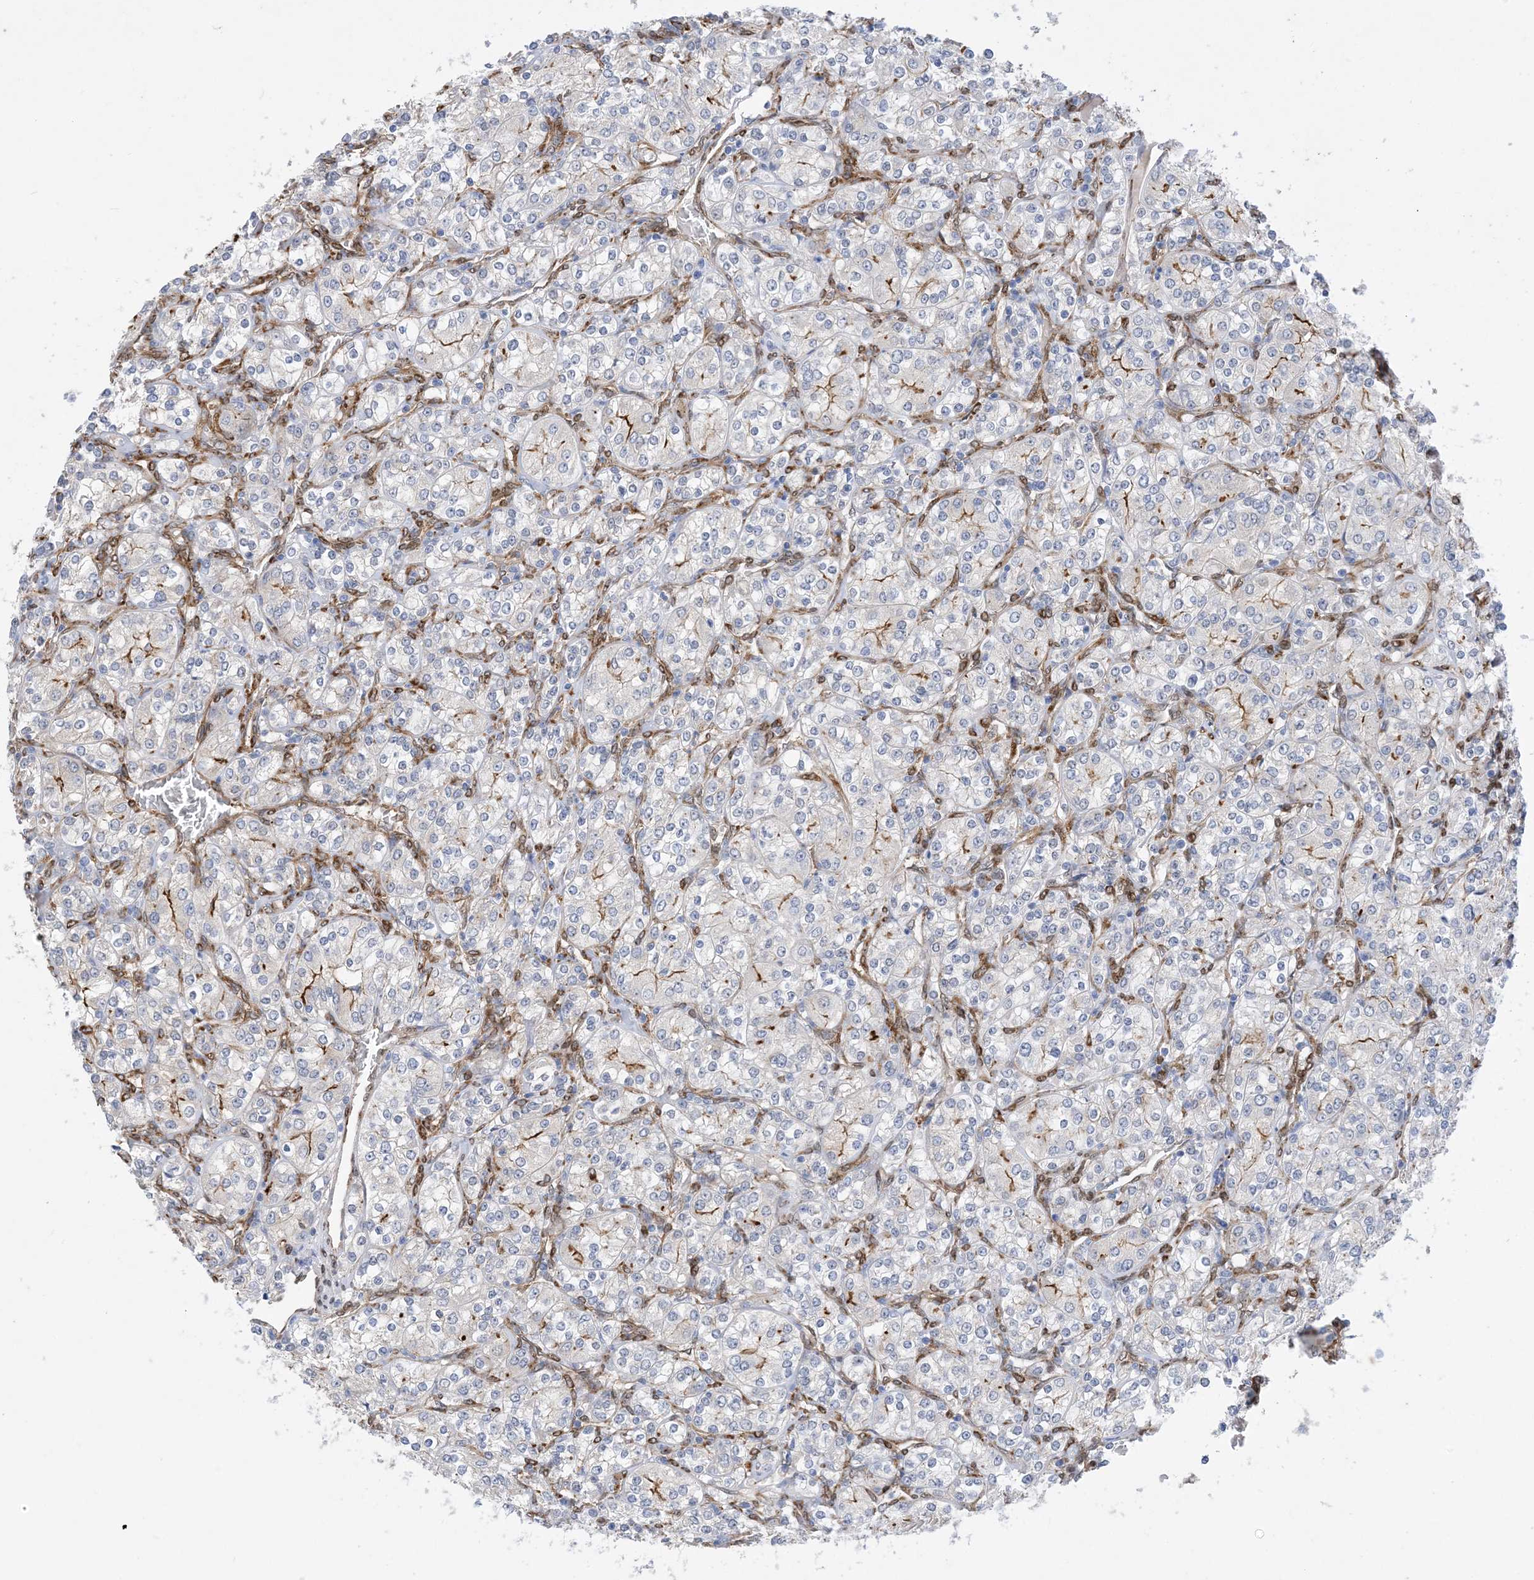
{"staining": {"intensity": "negative", "quantity": "none", "location": "none"}, "tissue": "renal cancer", "cell_type": "Tumor cells", "image_type": "cancer", "snomed": [{"axis": "morphology", "description": "Adenocarcinoma, NOS"}, {"axis": "topography", "description": "Kidney"}], "caption": "Micrograph shows no significant protein positivity in tumor cells of adenocarcinoma (renal).", "gene": "RBMS3", "patient": {"sex": "male", "age": 77}}